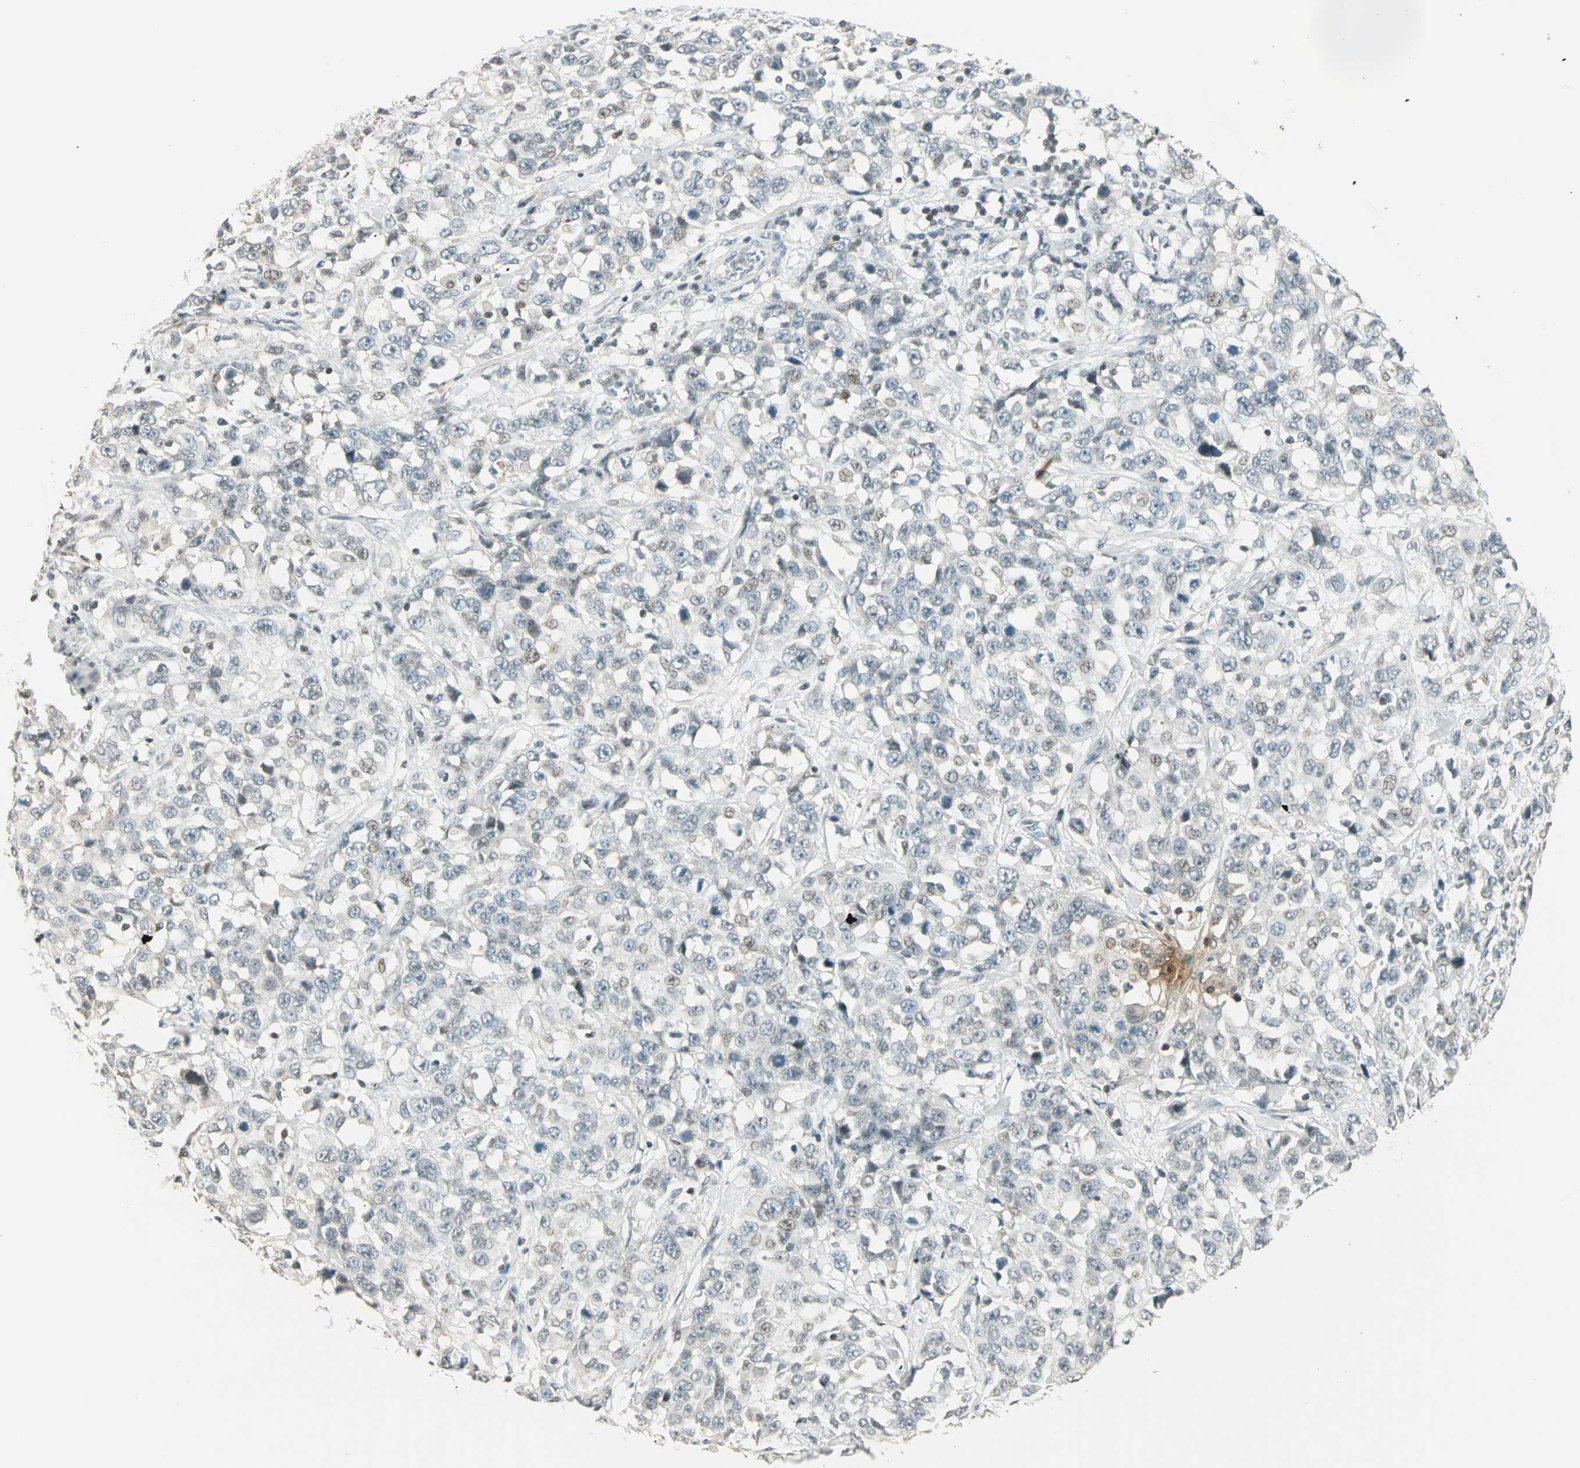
{"staining": {"intensity": "weak", "quantity": "<25%", "location": "nuclear"}, "tissue": "stomach cancer", "cell_type": "Tumor cells", "image_type": "cancer", "snomed": [{"axis": "morphology", "description": "Normal tissue, NOS"}, {"axis": "morphology", "description": "Adenocarcinoma, NOS"}, {"axis": "topography", "description": "Stomach"}], "caption": "The image demonstrates no significant positivity in tumor cells of adenocarcinoma (stomach).", "gene": "SMAD3", "patient": {"sex": "male", "age": 48}}